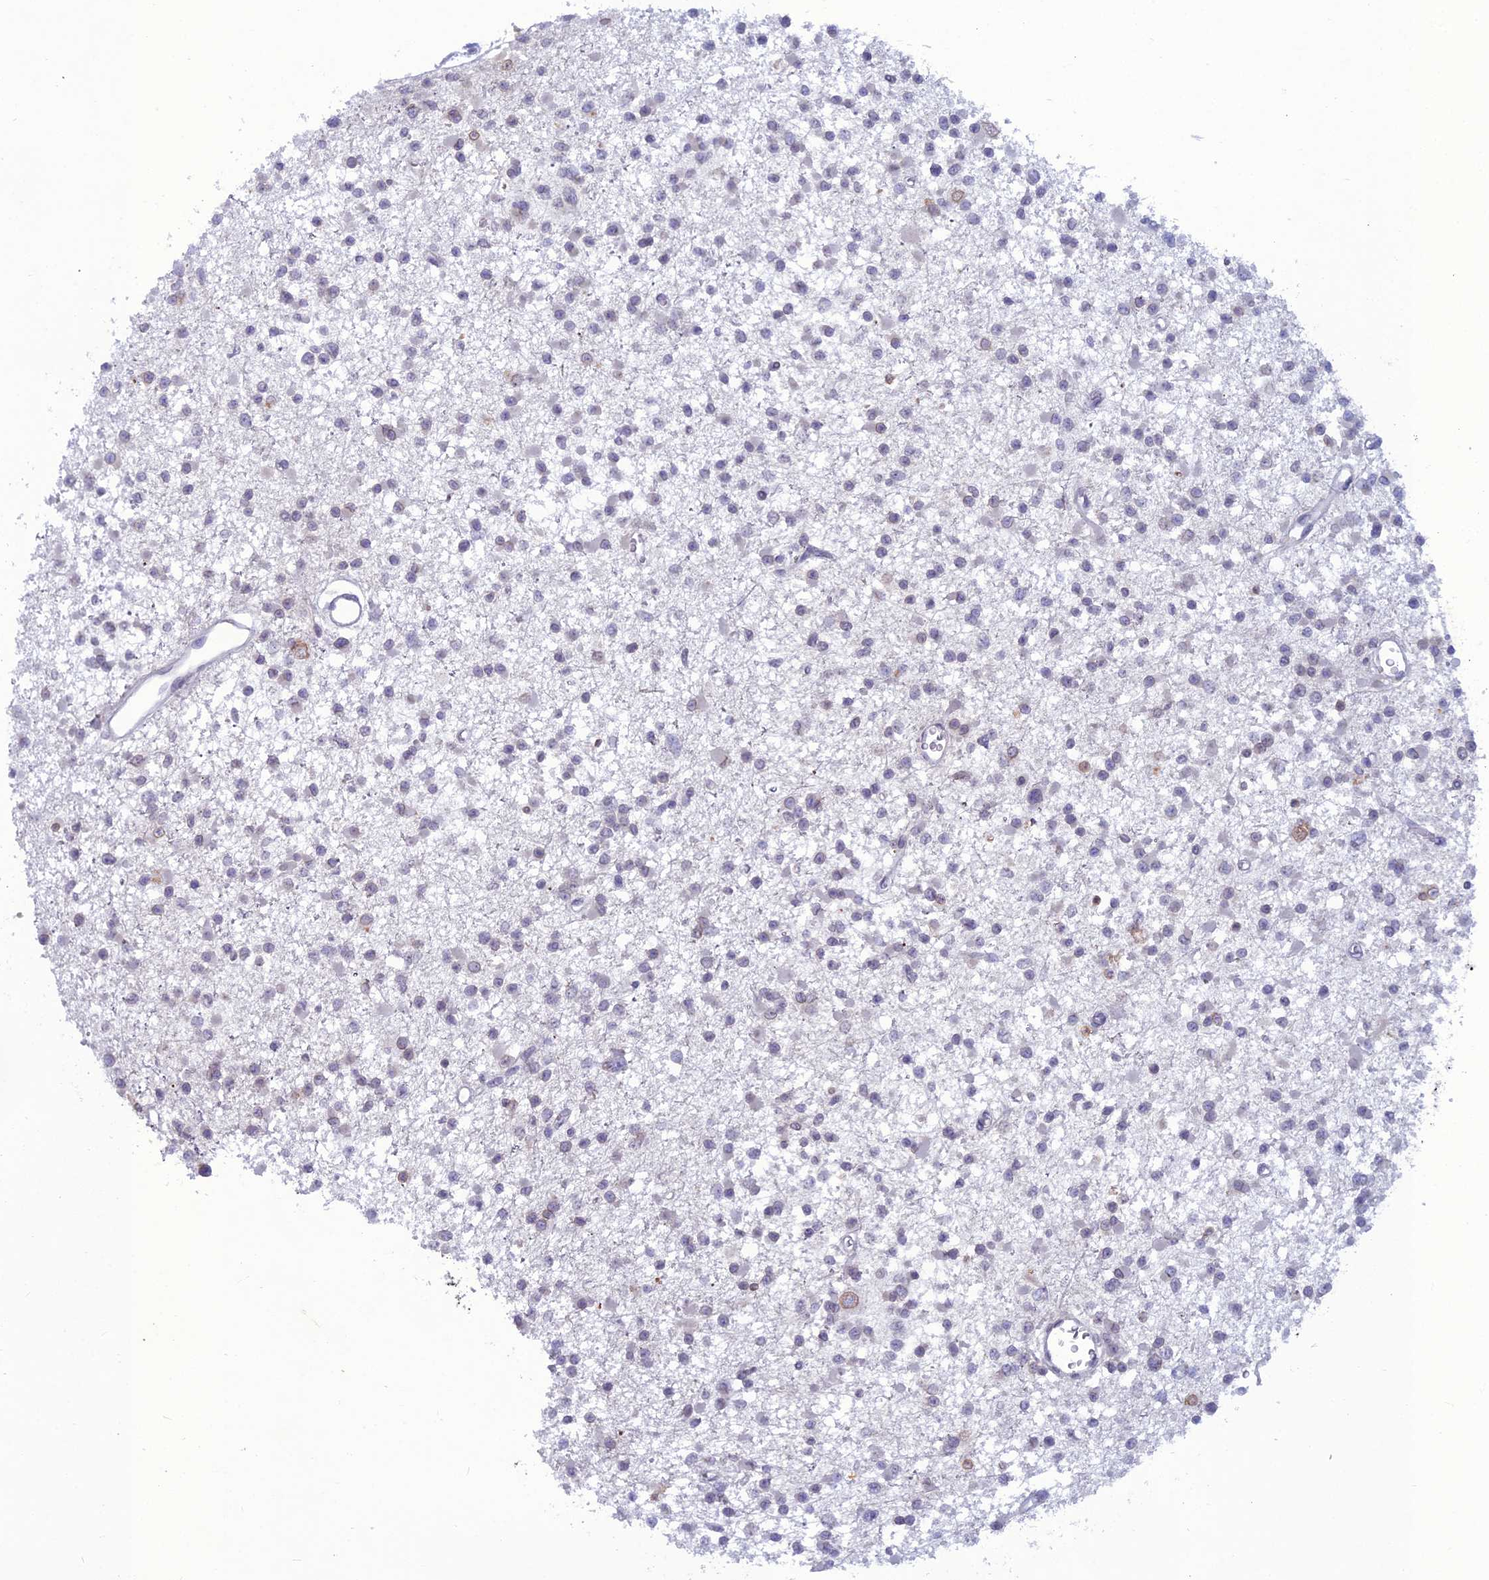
{"staining": {"intensity": "negative", "quantity": "none", "location": "none"}, "tissue": "glioma", "cell_type": "Tumor cells", "image_type": "cancer", "snomed": [{"axis": "morphology", "description": "Glioma, malignant, Low grade"}, {"axis": "topography", "description": "Brain"}], "caption": "Immunohistochemical staining of human malignant glioma (low-grade) shows no significant staining in tumor cells.", "gene": "WDR46", "patient": {"sex": "female", "age": 22}}